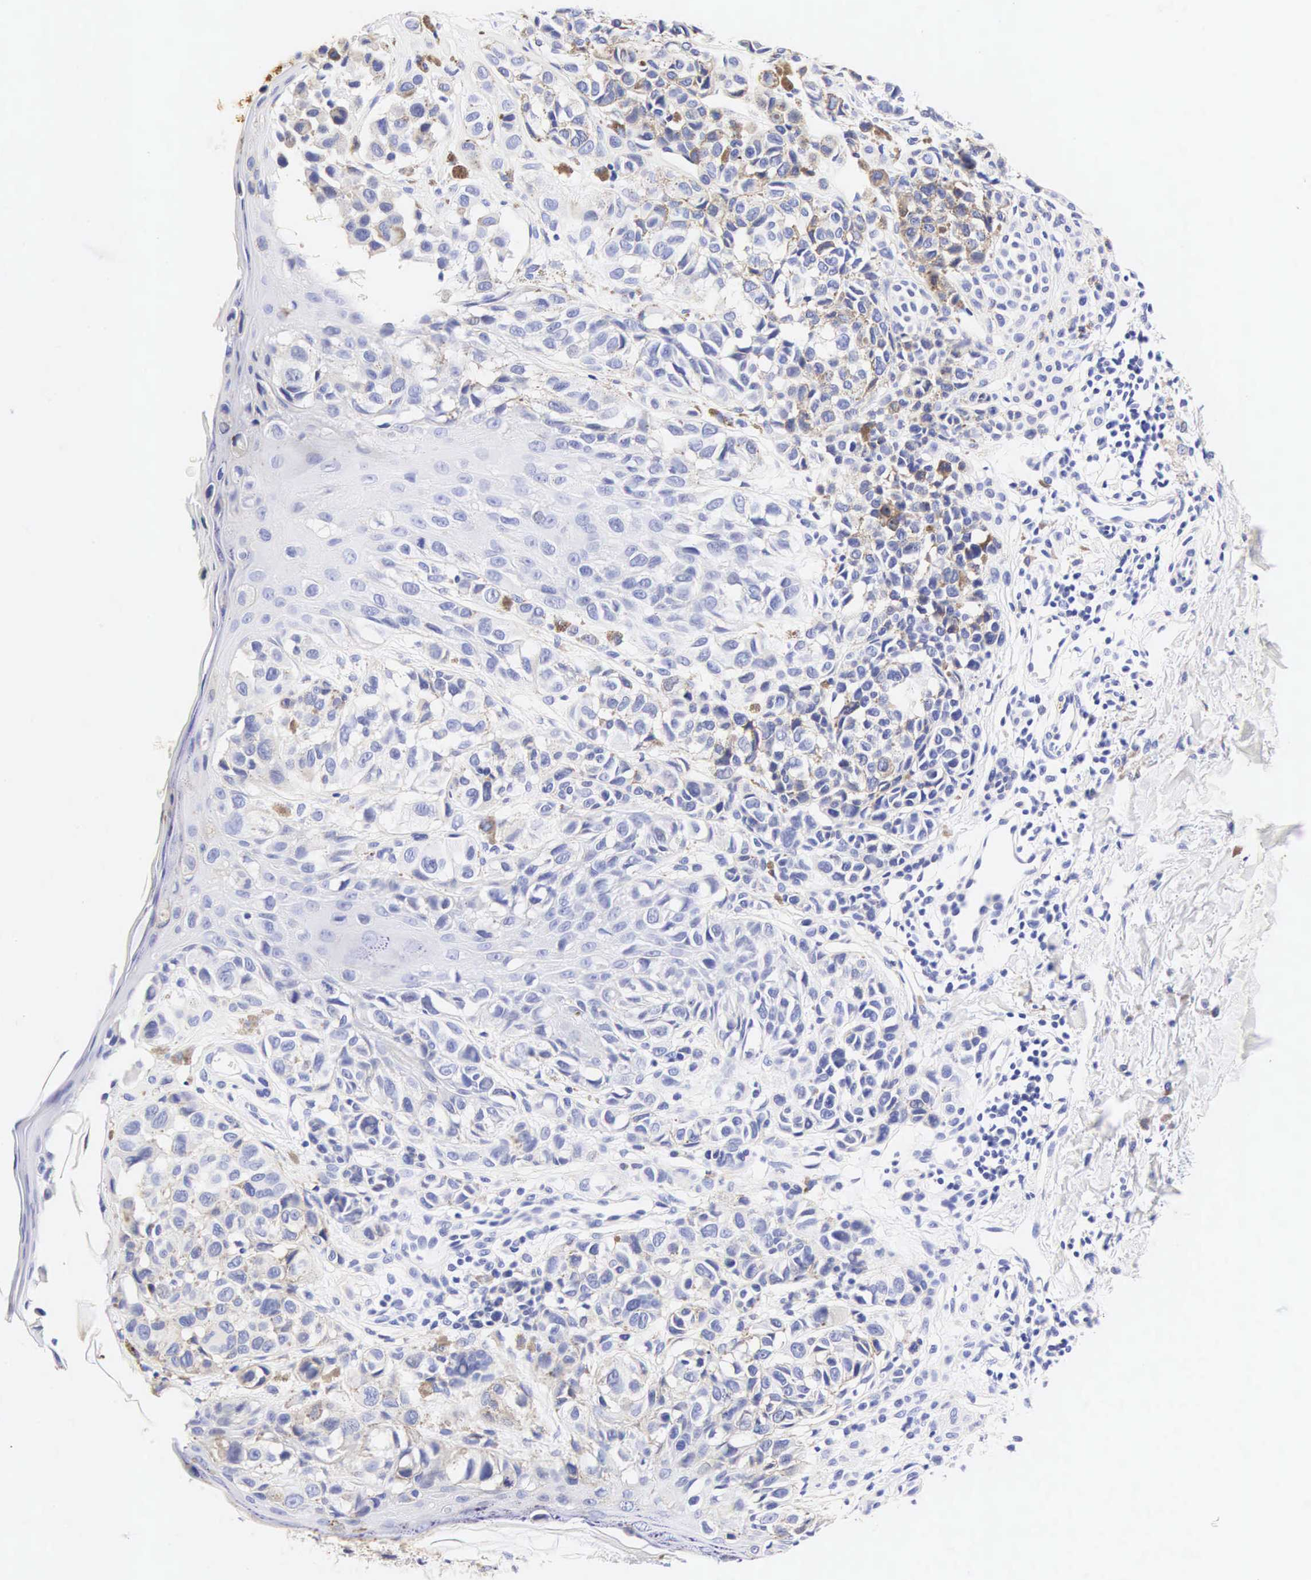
{"staining": {"intensity": "negative", "quantity": "none", "location": "none"}, "tissue": "melanoma", "cell_type": "Tumor cells", "image_type": "cancer", "snomed": [{"axis": "morphology", "description": "Malignant melanoma, NOS"}, {"axis": "topography", "description": "Skin"}], "caption": "Tumor cells show no significant protein staining in malignant melanoma.", "gene": "CNN1", "patient": {"sex": "male", "age": 40}}